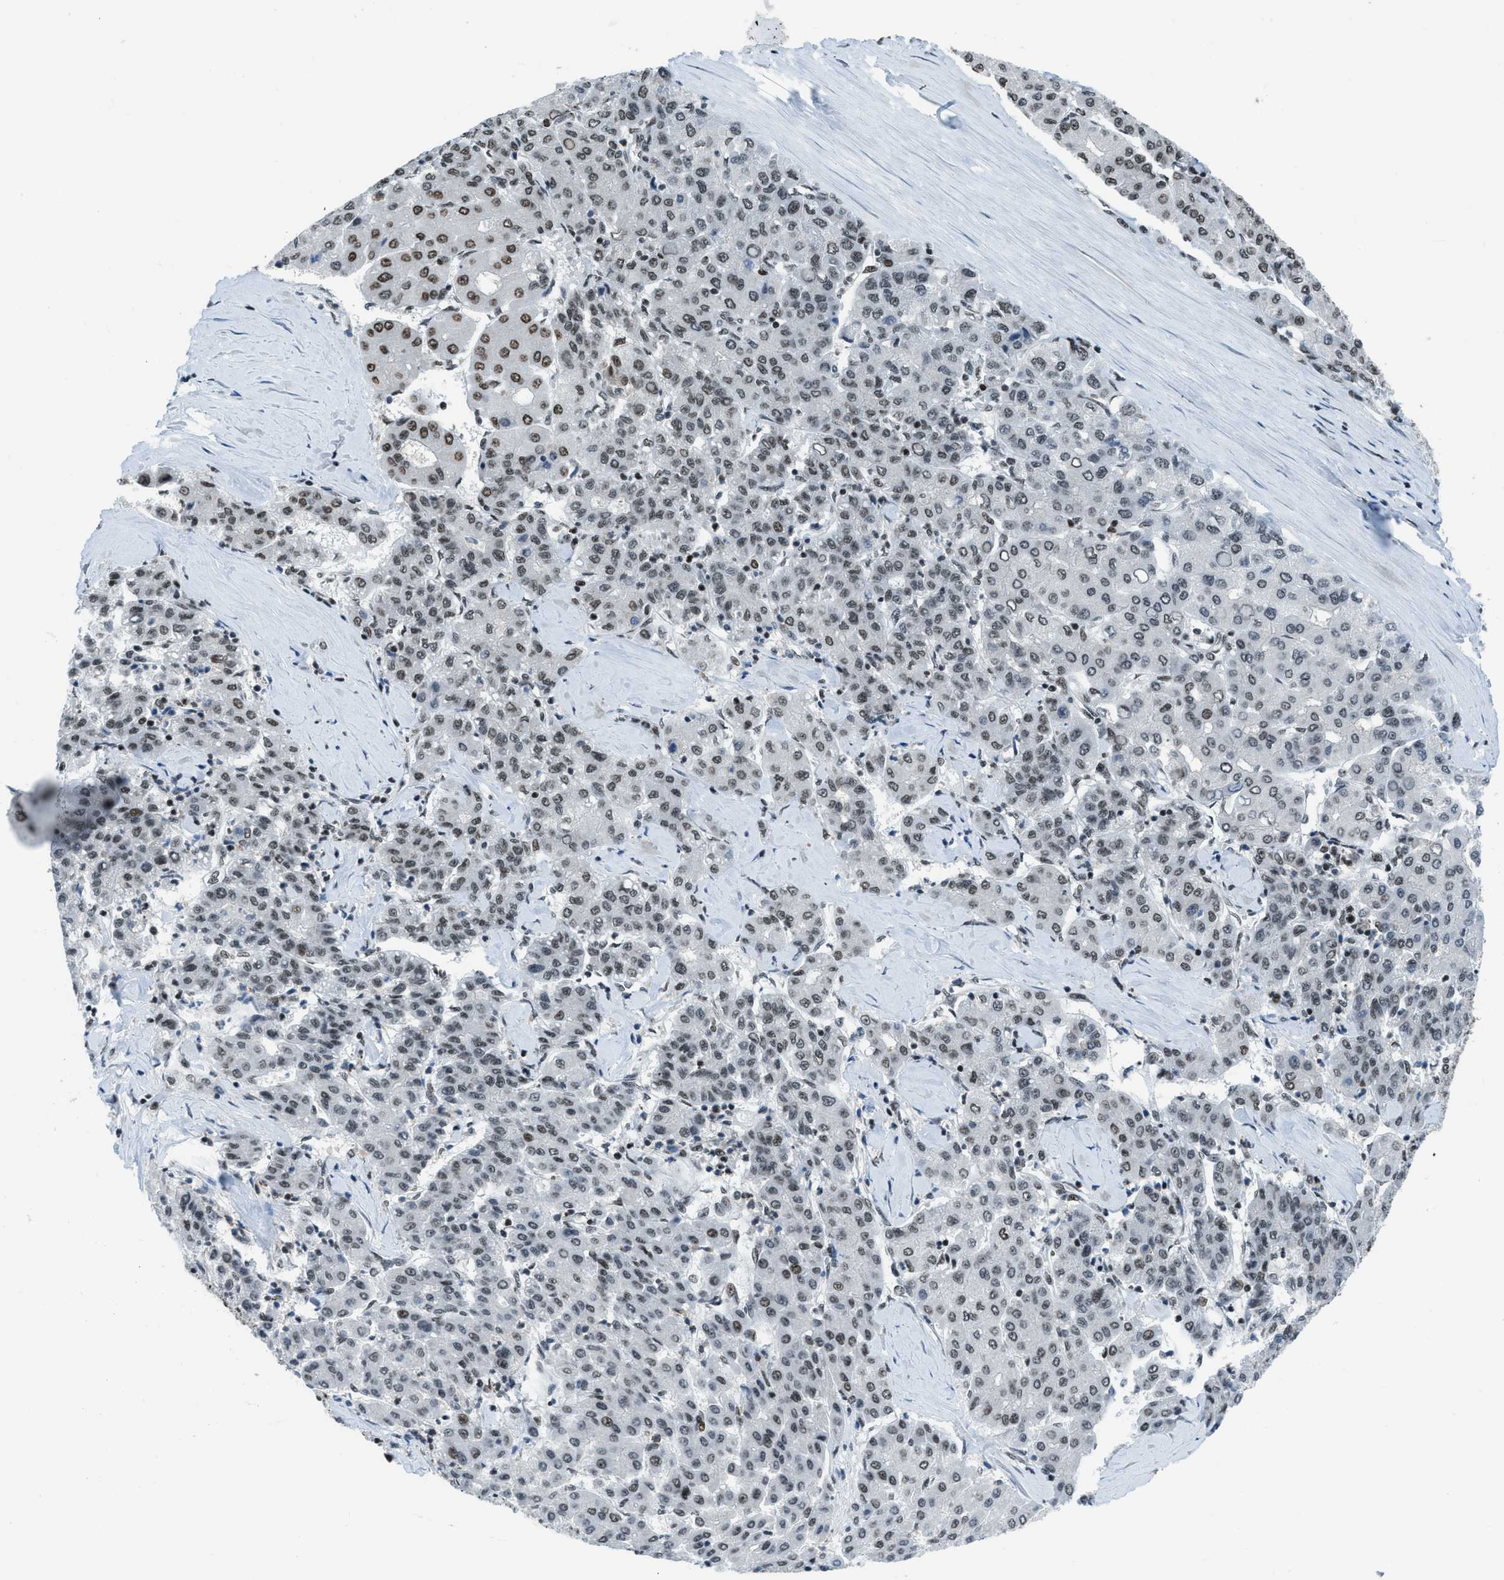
{"staining": {"intensity": "moderate", "quantity": "<25%", "location": "nuclear"}, "tissue": "liver cancer", "cell_type": "Tumor cells", "image_type": "cancer", "snomed": [{"axis": "morphology", "description": "Carcinoma, Hepatocellular, NOS"}, {"axis": "topography", "description": "Liver"}], "caption": "Tumor cells exhibit low levels of moderate nuclear expression in approximately <25% of cells in human liver hepatocellular carcinoma.", "gene": "RAD51B", "patient": {"sex": "male", "age": 65}}